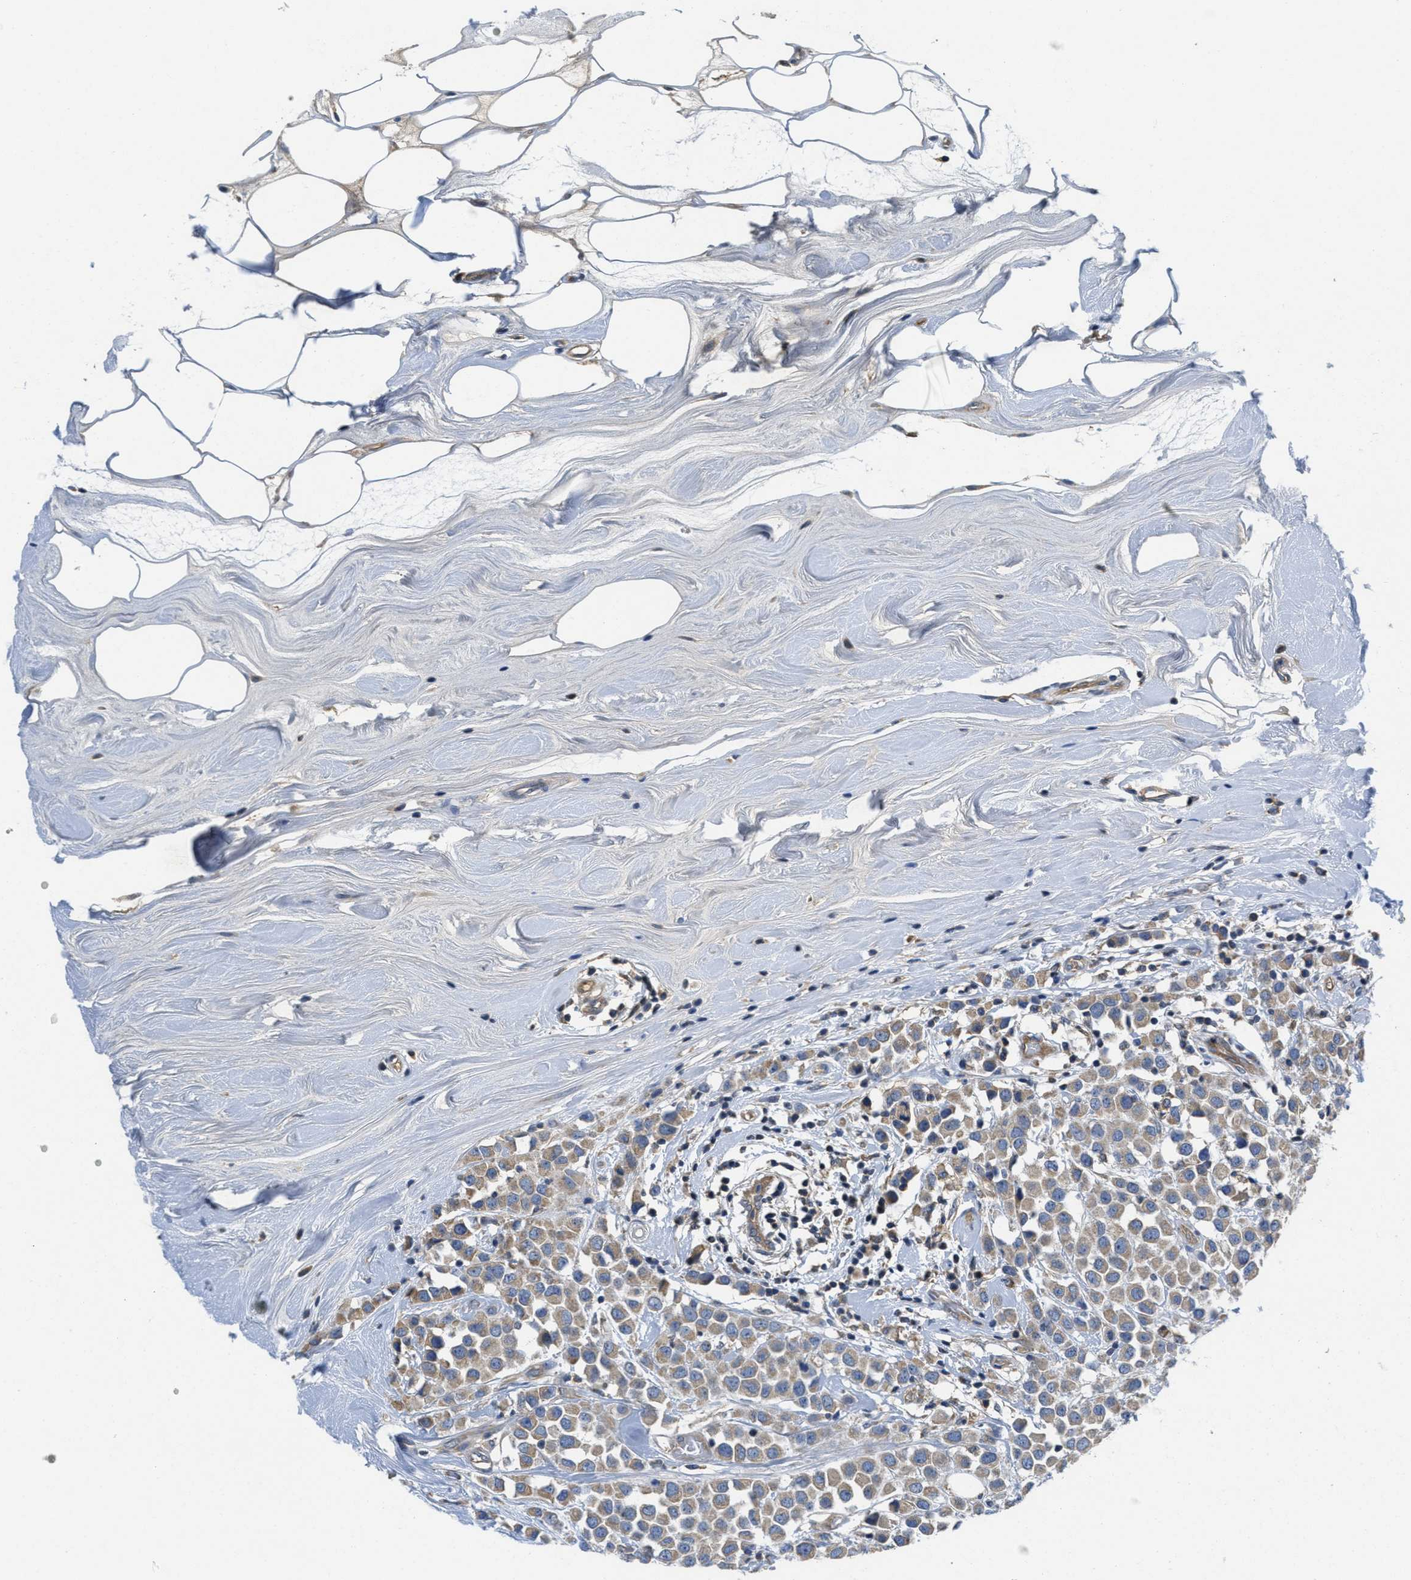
{"staining": {"intensity": "moderate", "quantity": ">75%", "location": "cytoplasmic/membranous"}, "tissue": "breast cancer", "cell_type": "Tumor cells", "image_type": "cancer", "snomed": [{"axis": "morphology", "description": "Duct carcinoma"}, {"axis": "topography", "description": "Breast"}], "caption": "Human breast cancer stained with a protein marker displays moderate staining in tumor cells.", "gene": "GALK1", "patient": {"sex": "female", "age": 61}}